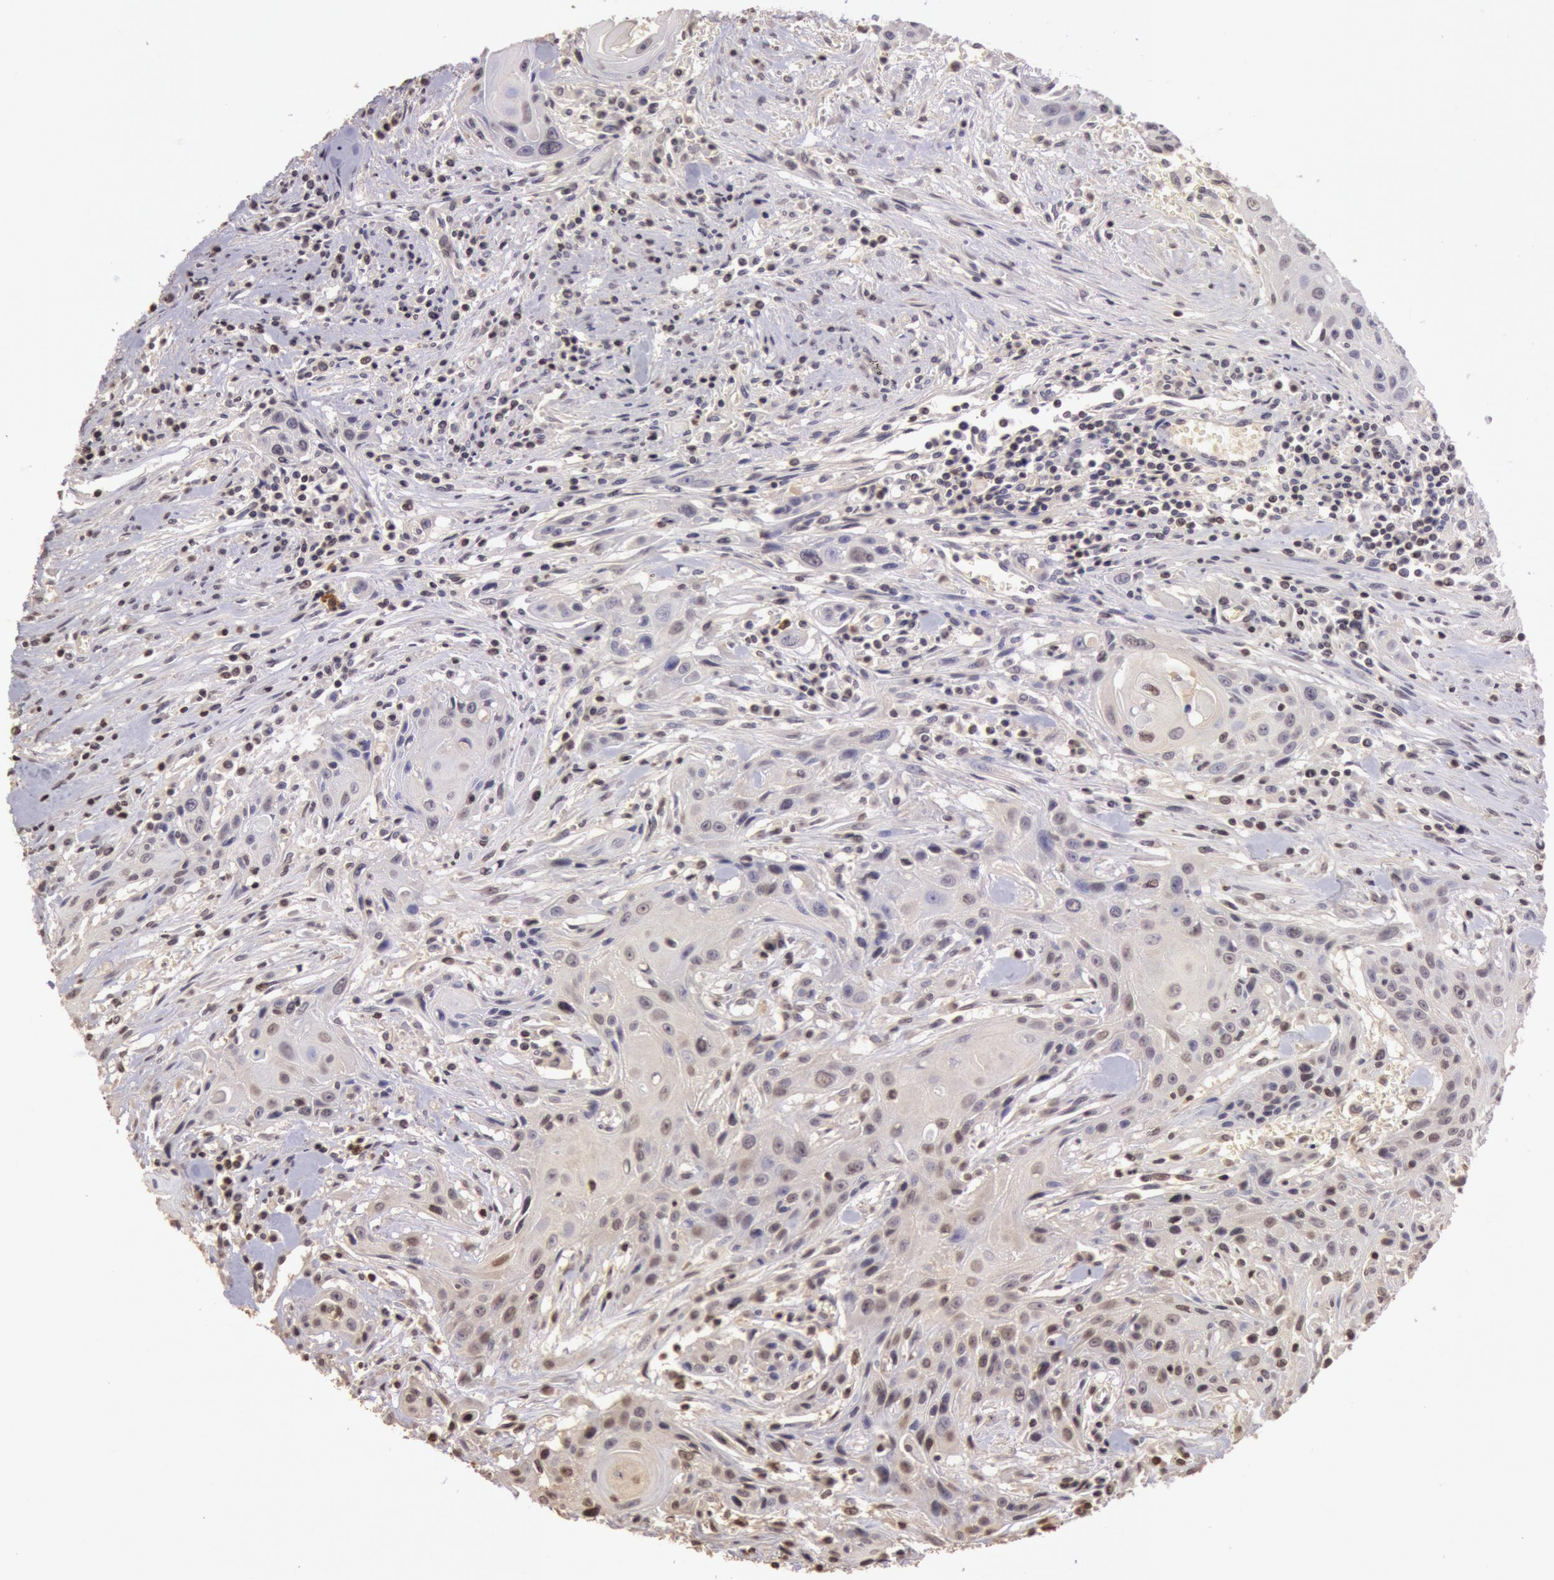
{"staining": {"intensity": "weak", "quantity": "<25%", "location": "cytoplasmic/membranous,nuclear"}, "tissue": "head and neck cancer", "cell_type": "Tumor cells", "image_type": "cancer", "snomed": [{"axis": "morphology", "description": "Squamous cell carcinoma, NOS"}, {"axis": "morphology", "description": "Squamous cell carcinoma, metastatic, NOS"}, {"axis": "topography", "description": "Lymph node"}, {"axis": "topography", "description": "Salivary gland"}, {"axis": "topography", "description": "Head-Neck"}], "caption": "Immunohistochemical staining of head and neck cancer (metastatic squamous cell carcinoma) reveals no significant staining in tumor cells. (DAB (3,3'-diaminobenzidine) immunohistochemistry with hematoxylin counter stain).", "gene": "SOD1", "patient": {"sex": "female", "age": 74}}